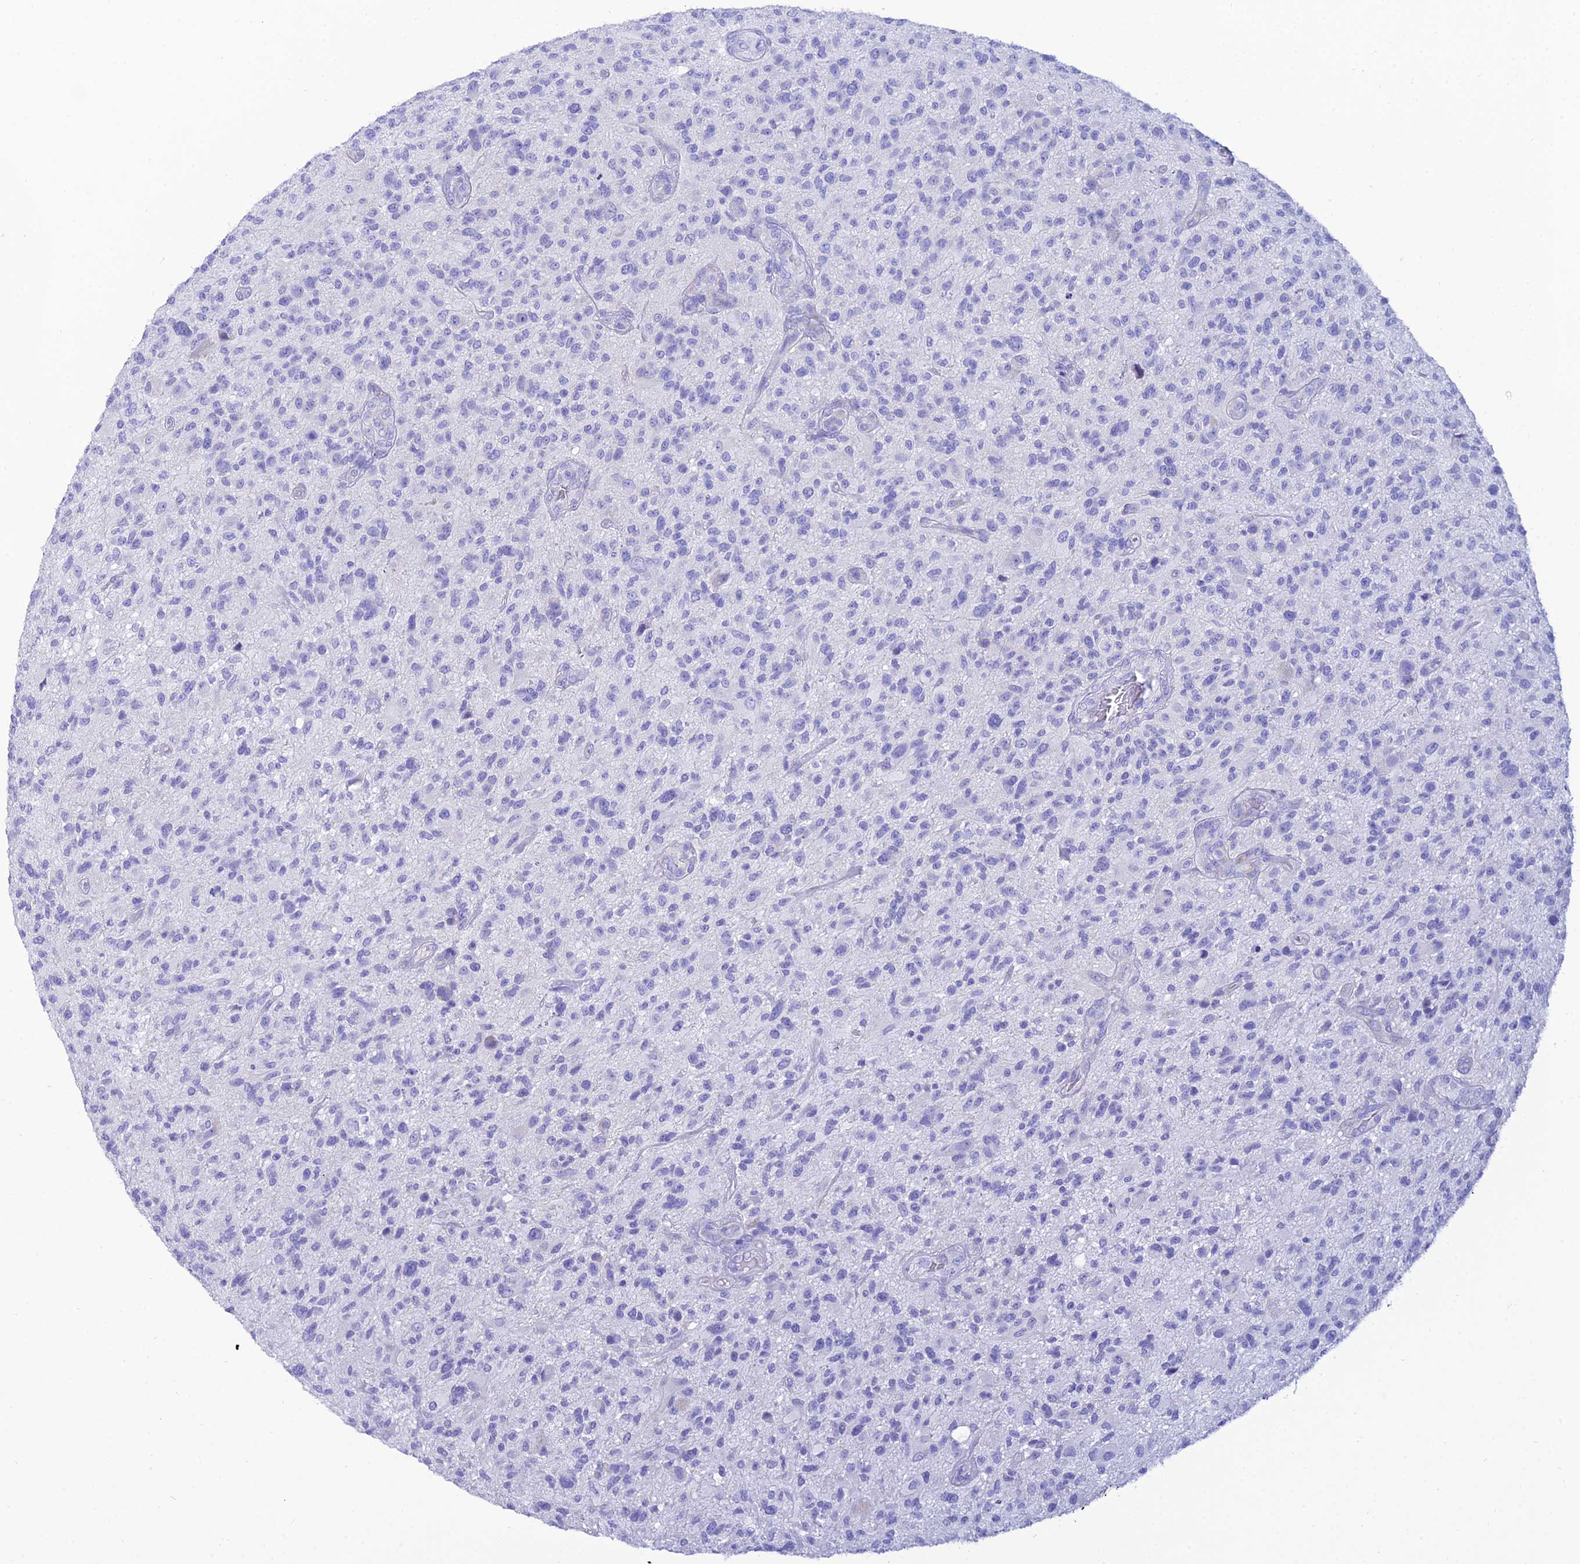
{"staining": {"intensity": "negative", "quantity": "none", "location": "none"}, "tissue": "glioma", "cell_type": "Tumor cells", "image_type": "cancer", "snomed": [{"axis": "morphology", "description": "Glioma, malignant, High grade"}, {"axis": "topography", "description": "Brain"}], "caption": "This micrograph is of glioma stained with IHC to label a protein in brown with the nuclei are counter-stained blue. There is no staining in tumor cells.", "gene": "OR4D5", "patient": {"sex": "male", "age": 47}}